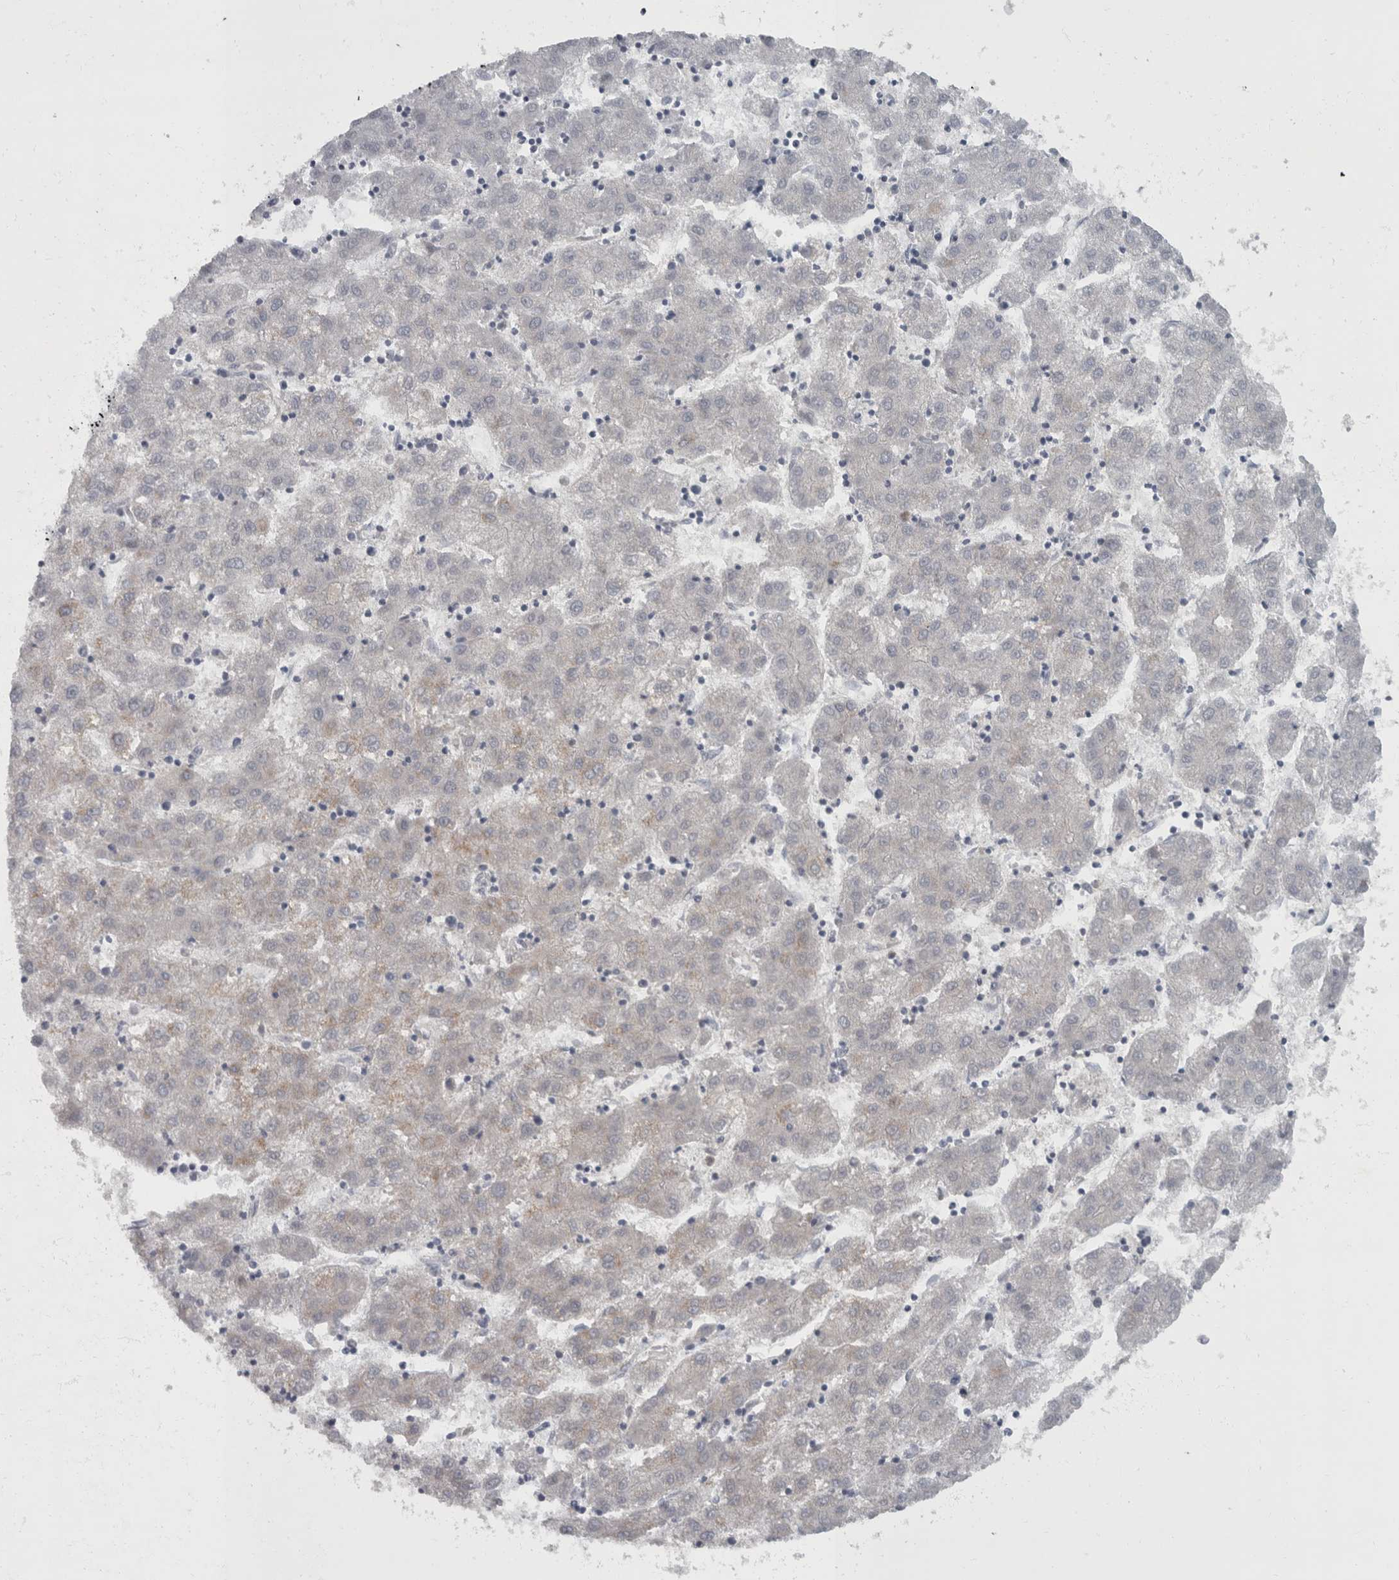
{"staining": {"intensity": "negative", "quantity": "none", "location": "none"}, "tissue": "liver cancer", "cell_type": "Tumor cells", "image_type": "cancer", "snomed": [{"axis": "morphology", "description": "Carcinoma, Hepatocellular, NOS"}, {"axis": "topography", "description": "Liver"}], "caption": "A high-resolution micrograph shows IHC staining of hepatocellular carcinoma (liver), which reveals no significant expression in tumor cells.", "gene": "PPP1R3C", "patient": {"sex": "male", "age": 72}}